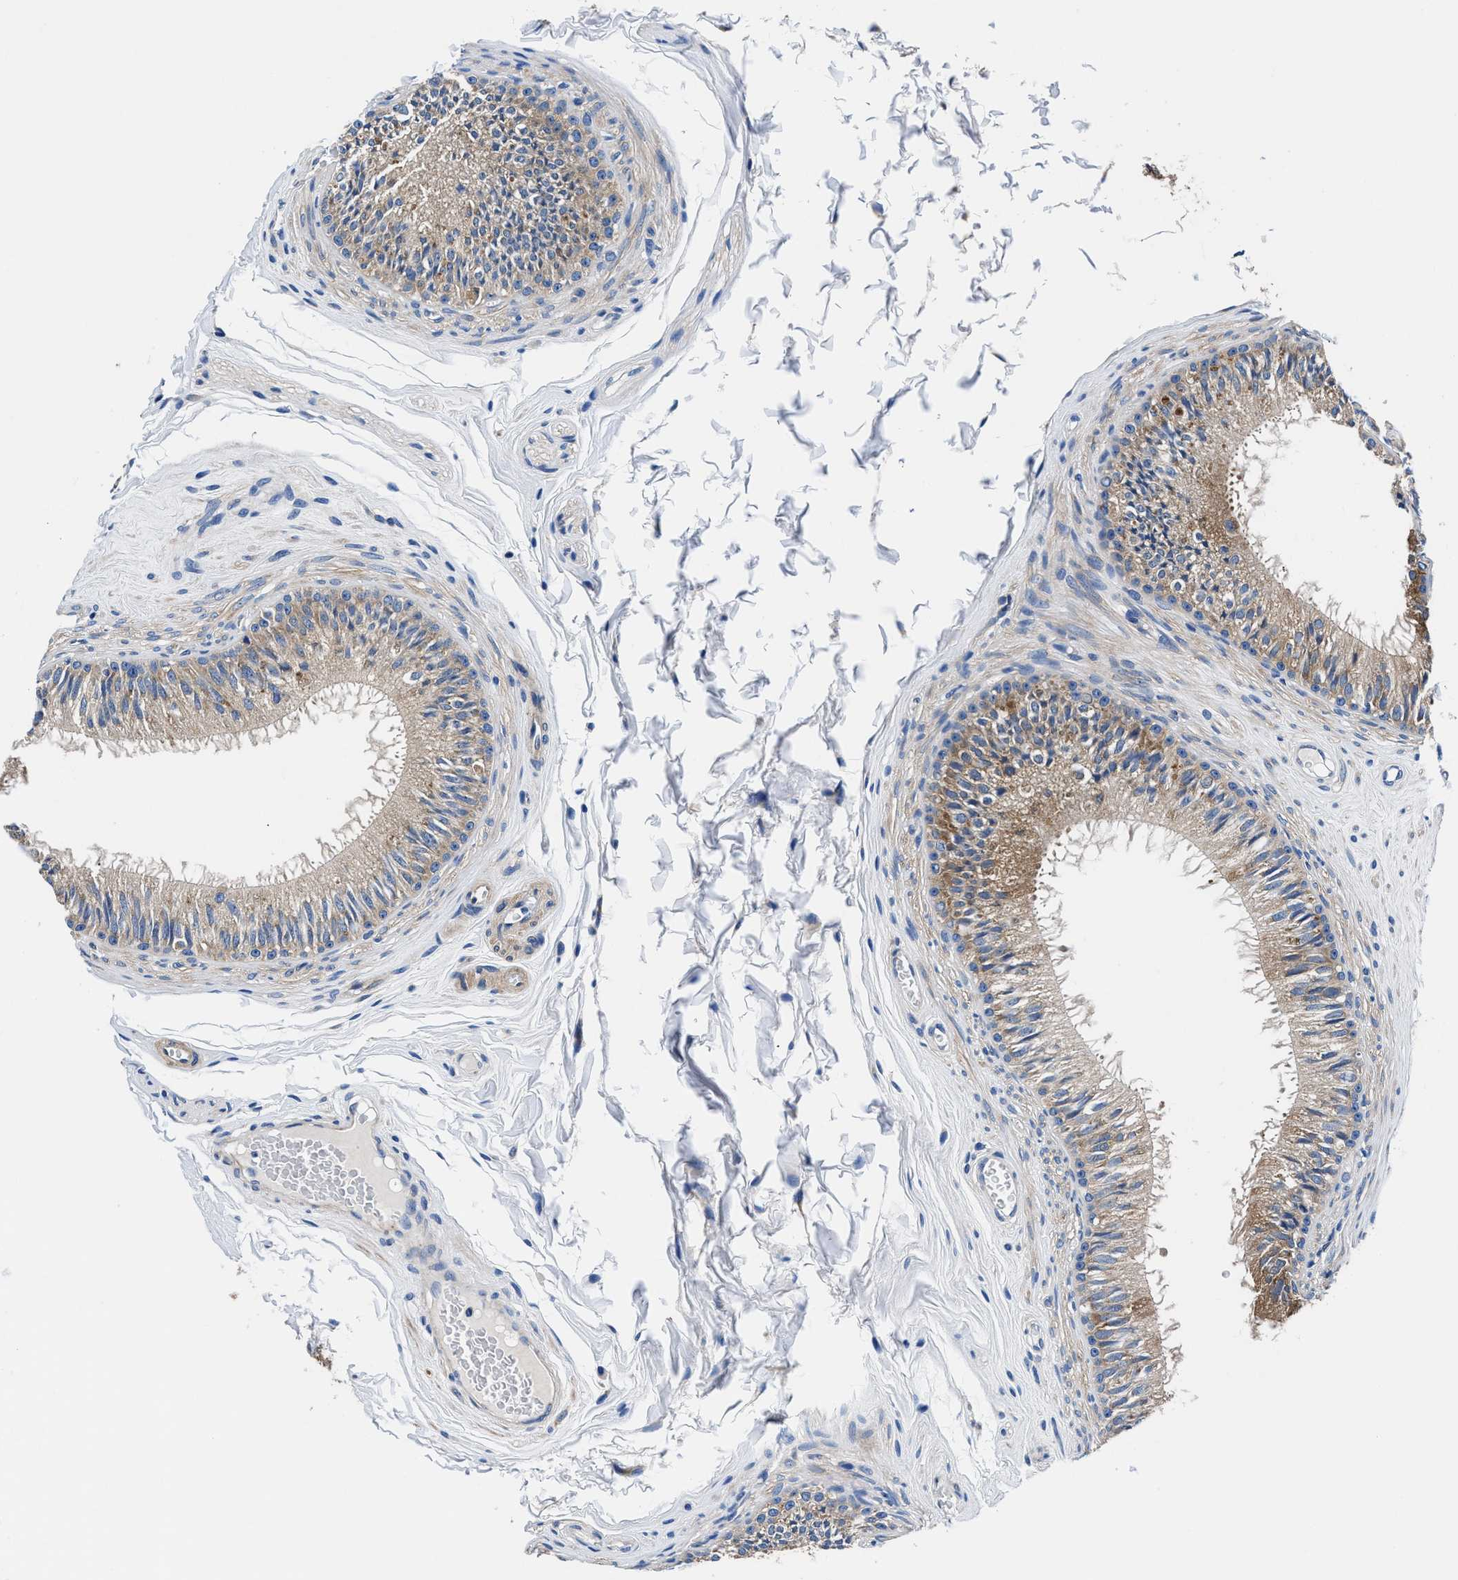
{"staining": {"intensity": "moderate", "quantity": ">75%", "location": "cytoplasmic/membranous"}, "tissue": "epididymis", "cell_type": "Glandular cells", "image_type": "normal", "snomed": [{"axis": "morphology", "description": "Normal tissue, NOS"}, {"axis": "topography", "description": "Testis"}, {"axis": "topography", "description": "Epididymis"}], "caption": "Glandular cells reveal moderate cytoplasmic/membranous positivity in approximately >75% of cells in normal epididymis.", "gene": "NEU1", "patient": {"sex": "male", "age": 36}}